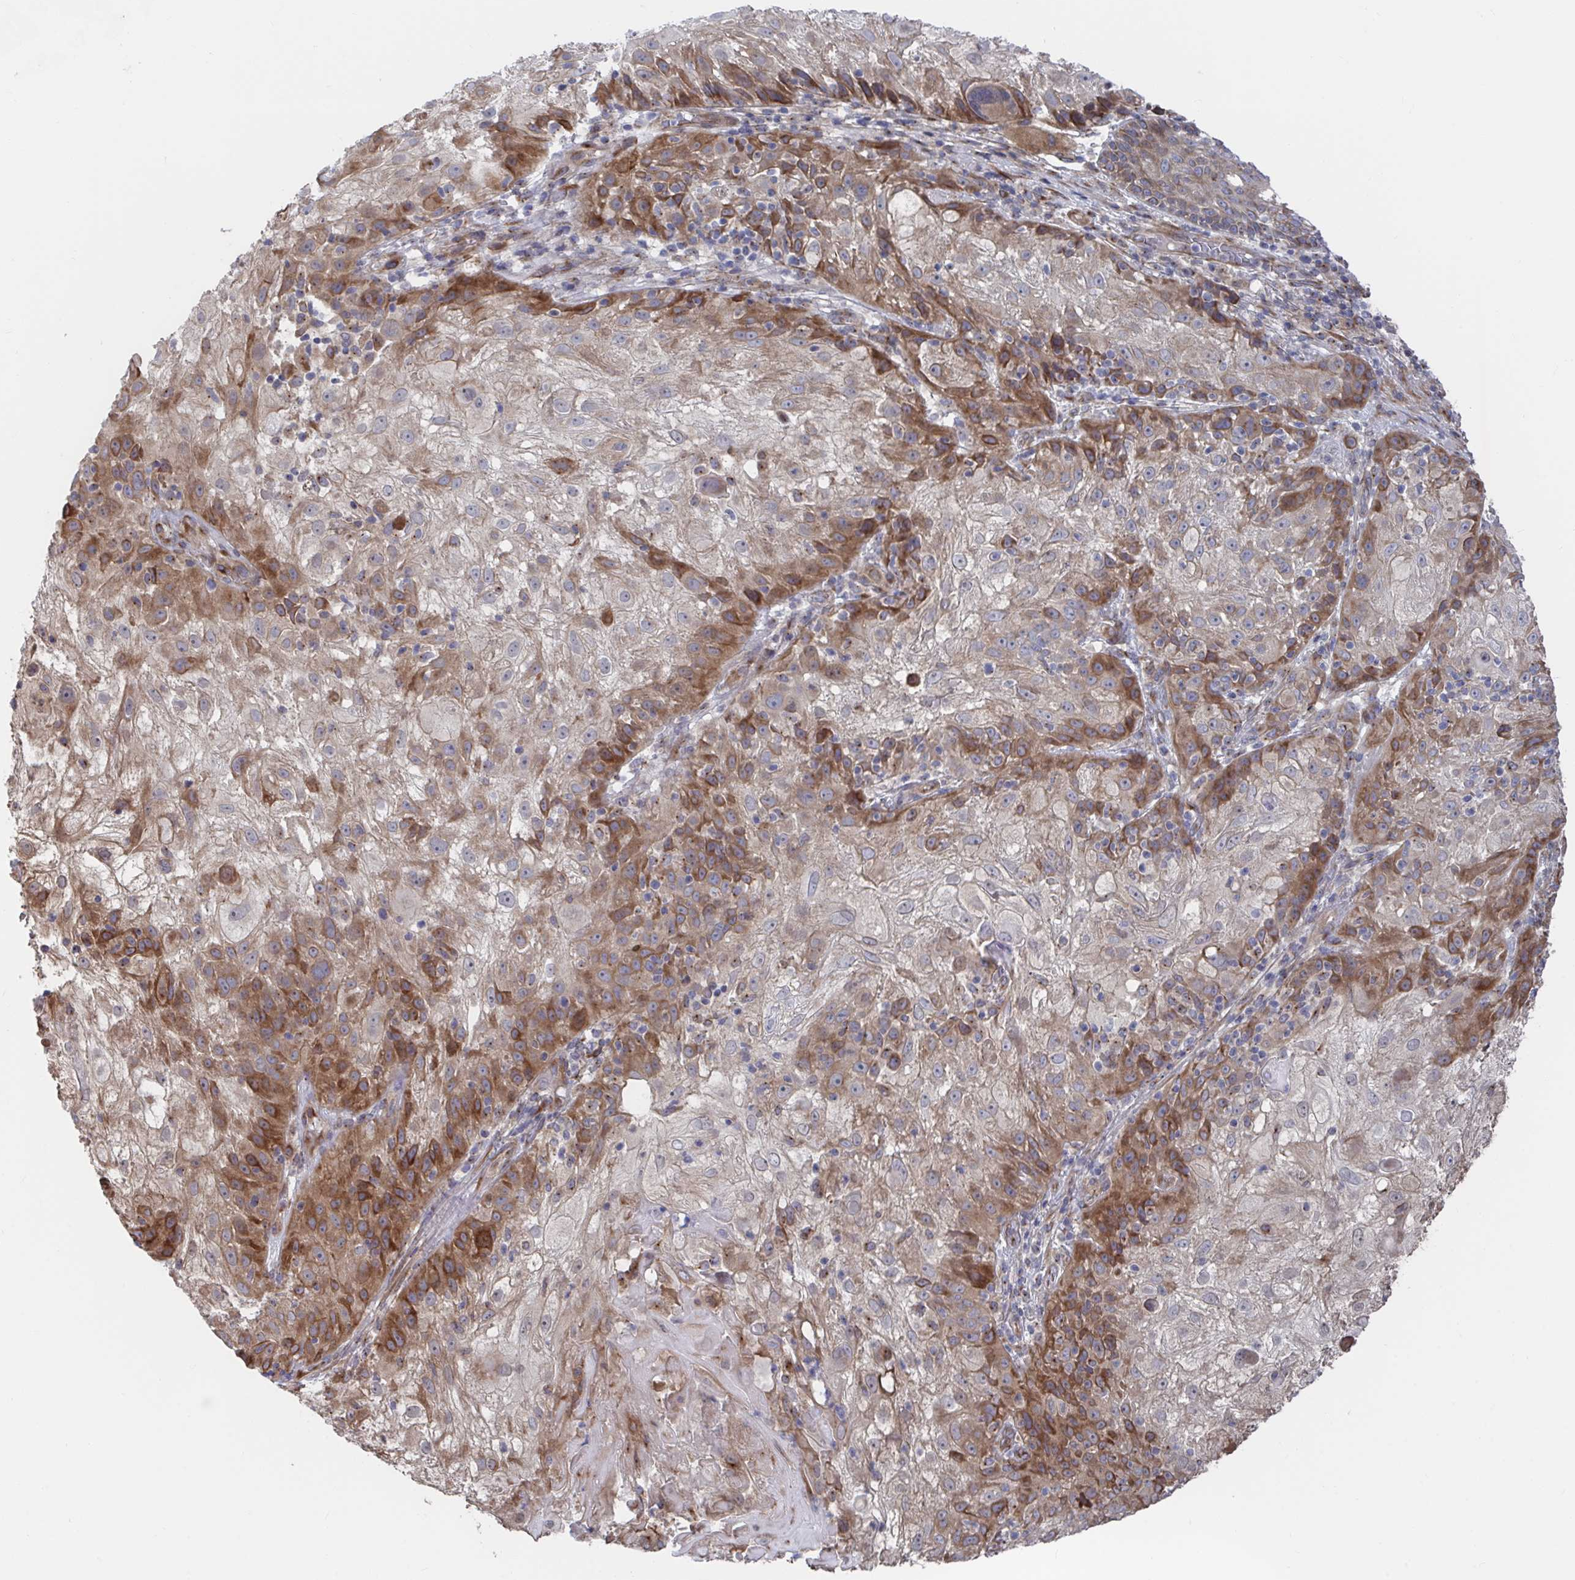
{"staining": {"intensity": "strong", "quantity": "25%-75%", "location": "cytoplasmic/membranous"}, "tissue": "skin cancer", "cell_type": "Tumor cells", "image_type": "cancer", "snomed": [{"axis": "morphology", "description": "Normal tissue, NOS"}, {"axis": "morphology", "description": "Squamous cell carcinoma, NOS"}, {"axis": "topography", "description": "Skin"}], "caption": "Protein expression analysis of skin squamous cell carcinoma displays strong cytoplasmic/membranous expression in approximately 25%-75% of tumor cells.", "gene": "FJX1", "patient": {"sex": "female", "age": 83}}